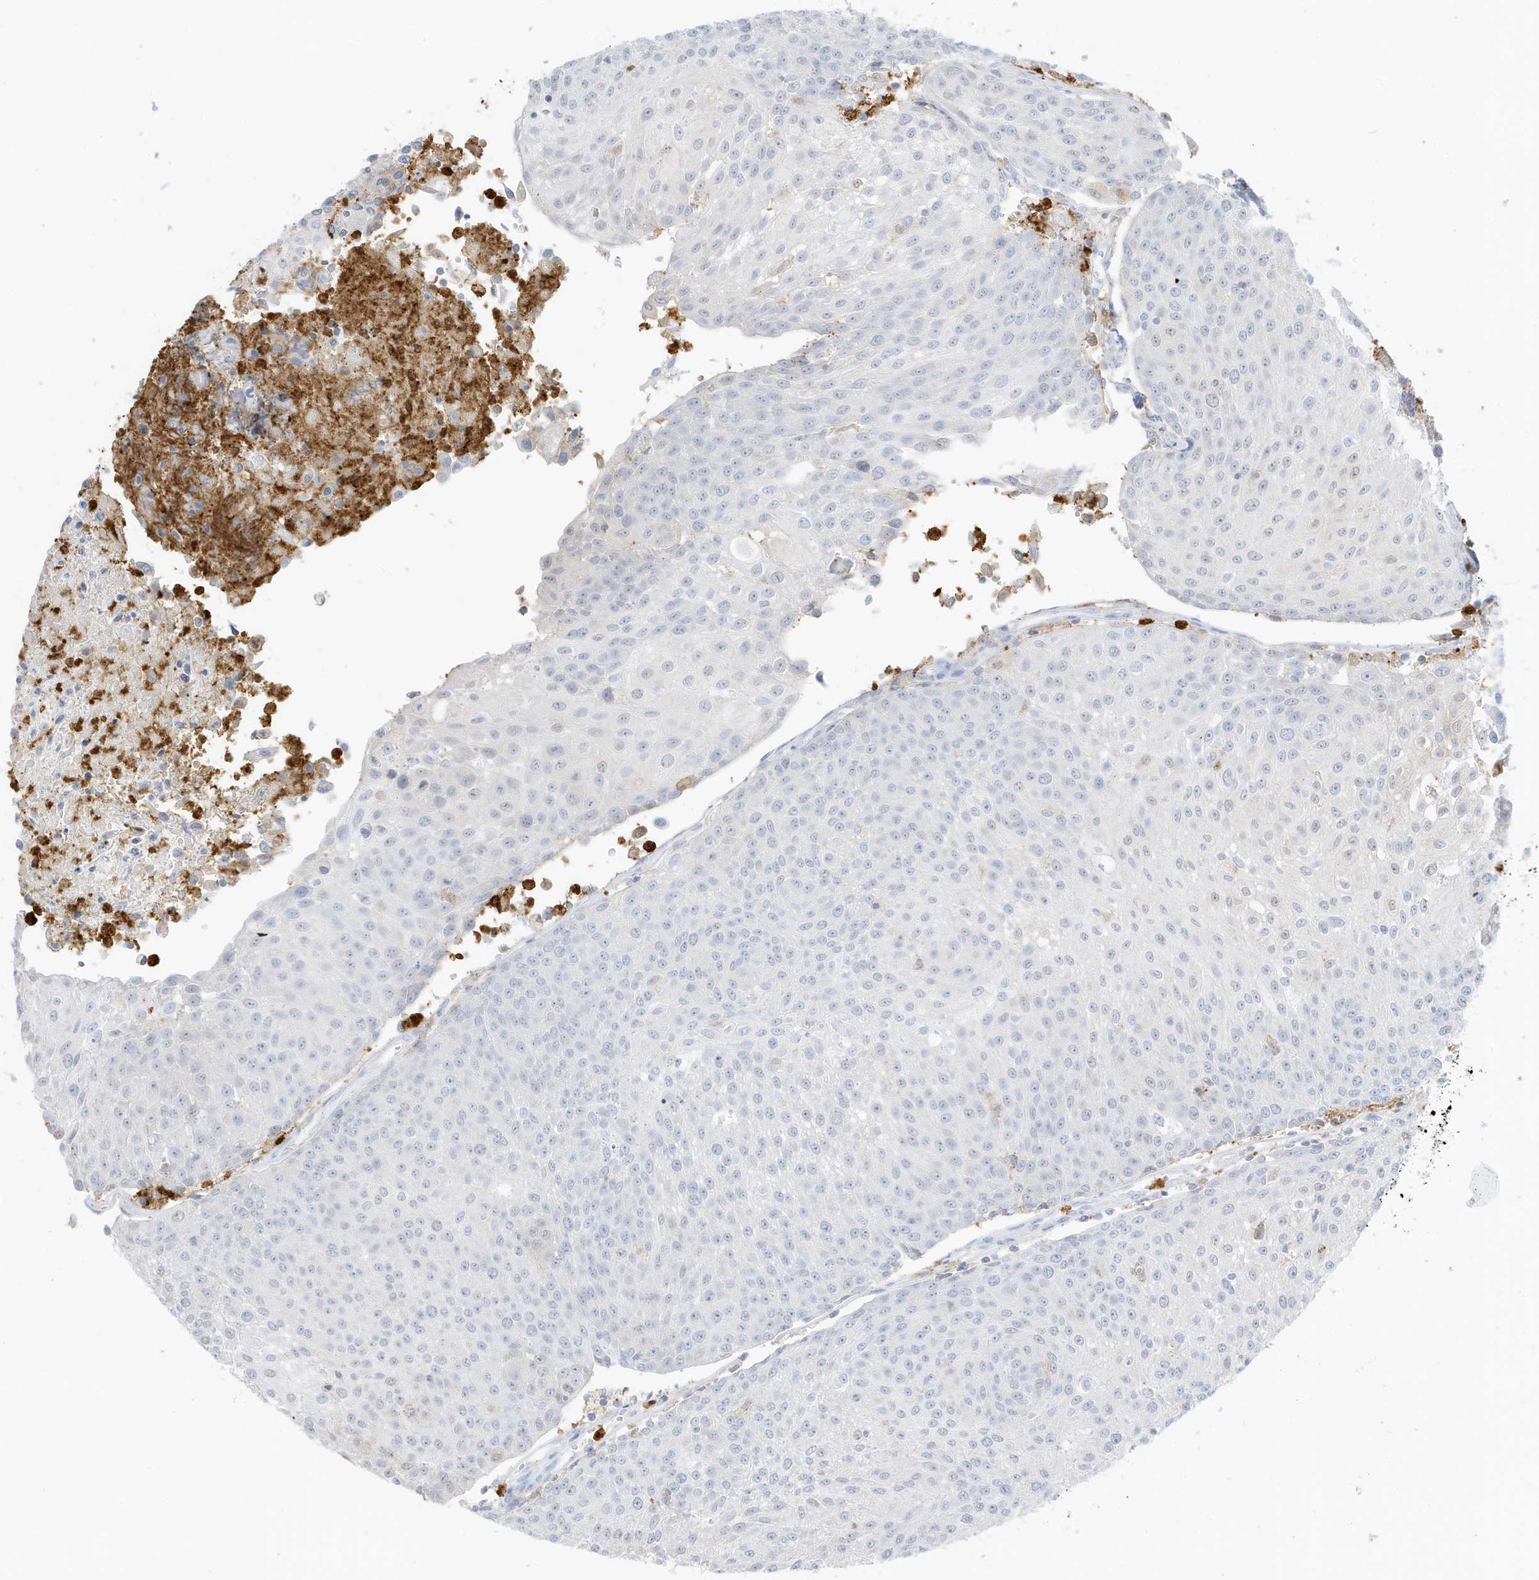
{"staining": {"intensity": "negative", "quantity": "none", "location": "none"}, "tissue": "urothelial cancer", "cell_type": "Tumor cells", "image_type": "cancer", "snomed": [{"axis": "morphology", "description": "Urothelial carcinoma, High grade"}, {"axis": "topography", "description": "Urinary bladder"}], "caption": "There is no significant expression in tumor cells of high-grade urothelial carcinoma. The staining is performed using DAB (3,3'-diaminobenzidine) brown chromogen with nuclei counter-stained in using hematoxylin.", "gene": "GCA", "patient": {"sex": "female", "age": 85}}